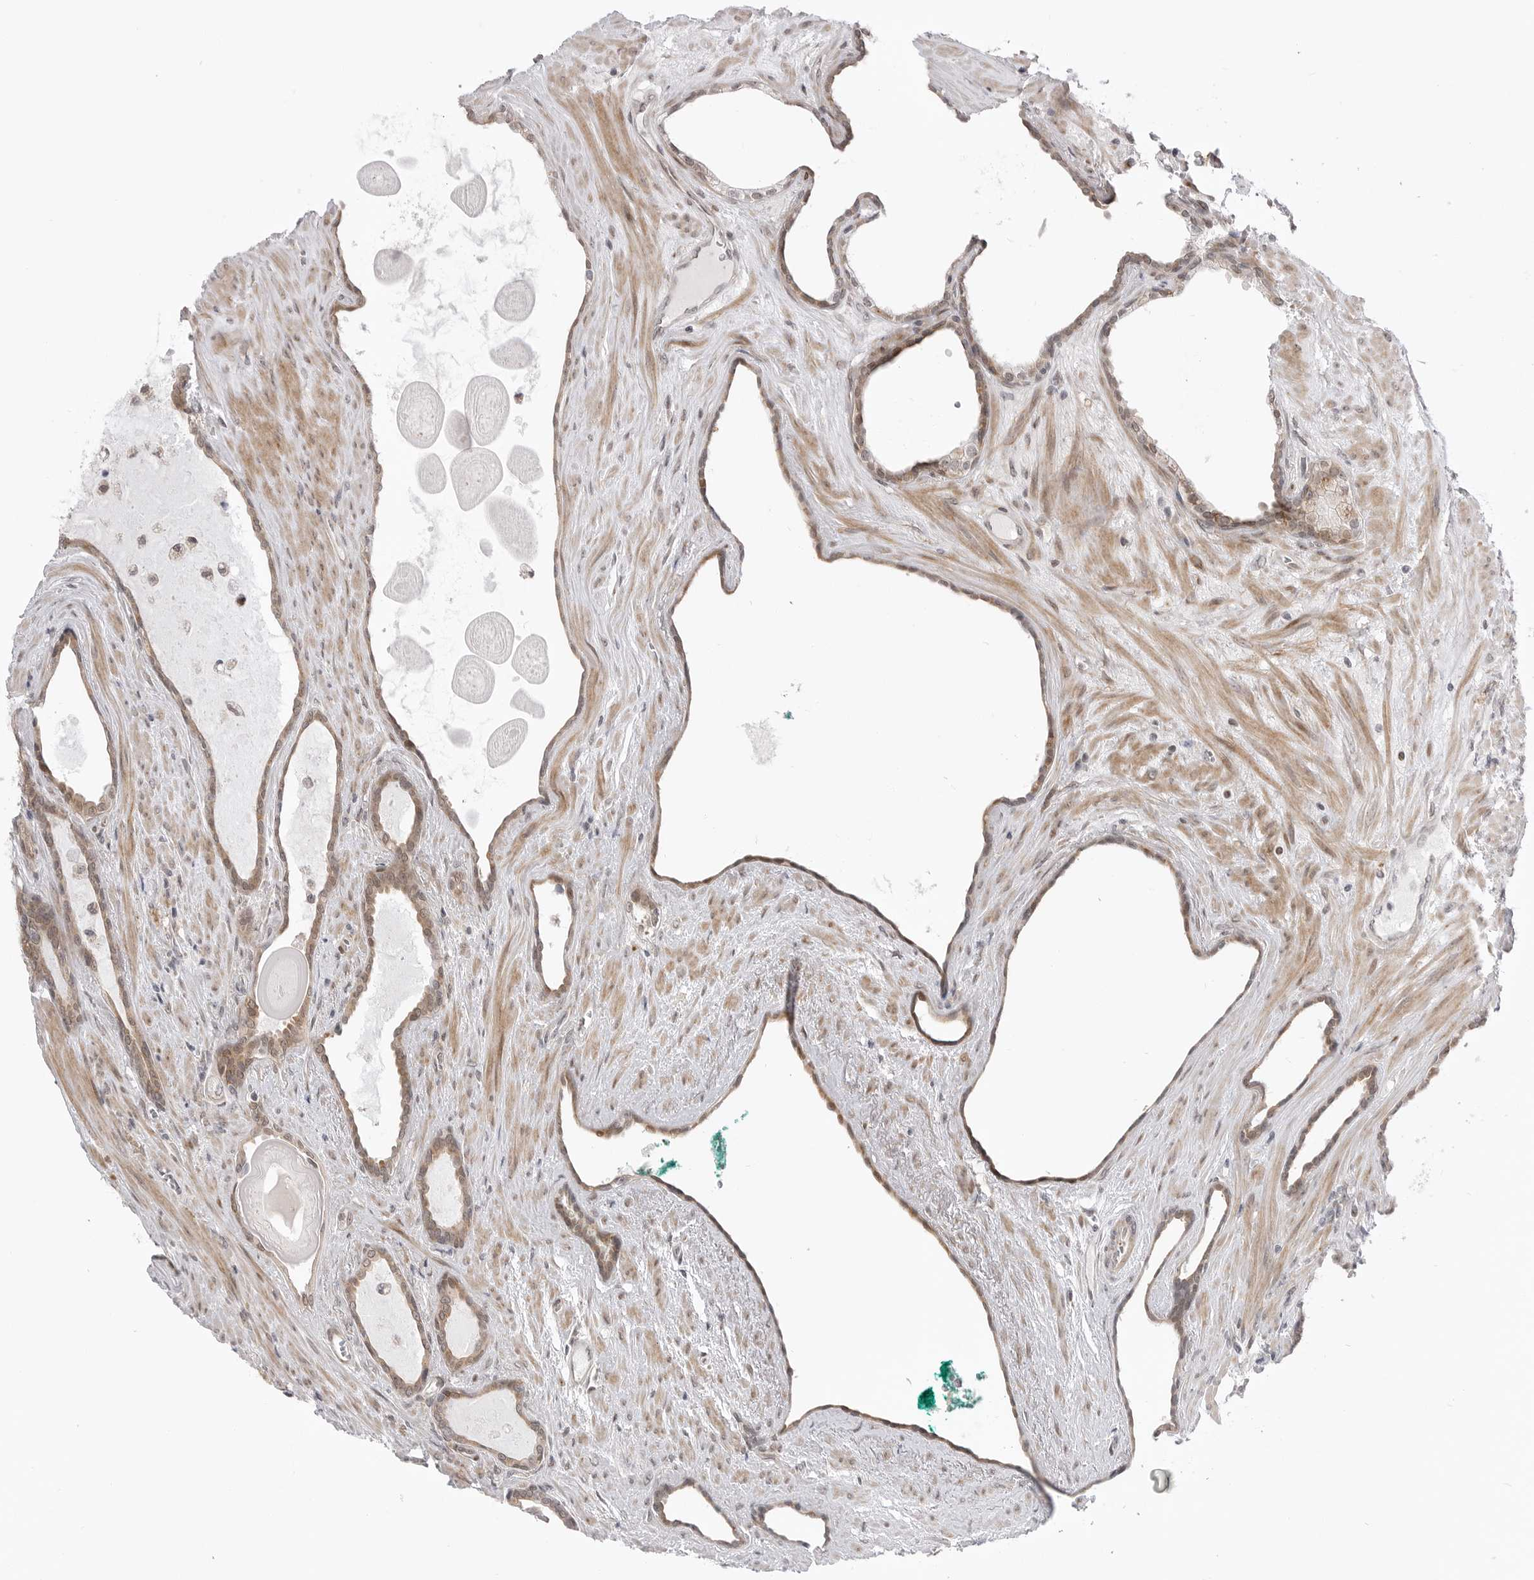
{"staining": {"intensity": "moderate", "quantity": ">75%", "location": "cytoplasmic/membranous,nuclear"}, "tissue": "prostate cancer", "cell_type": "Tumor cells", "image_type": "cancer", "snomed": [{"axis": "morphology", "description": "Adenocarcinoma, Low grade"}, {"axis": "topography", "description": "Prostate"}], "caption": "Immunohistochemistry (IHC) photomicrograph of neoplastic tissue: low-grade adenocarcinoma (prostate) stained using immunohistochemistry (IHC) displays medium levels of moderate protein expression localized specifically in the cytoplasmic/membranous and nuclear of tumor cells, appearing as a cytoplasmic/membranous and nuclear brown color.", "gene": "GGT6", "patient": {"sex": "male", "age": 70}}